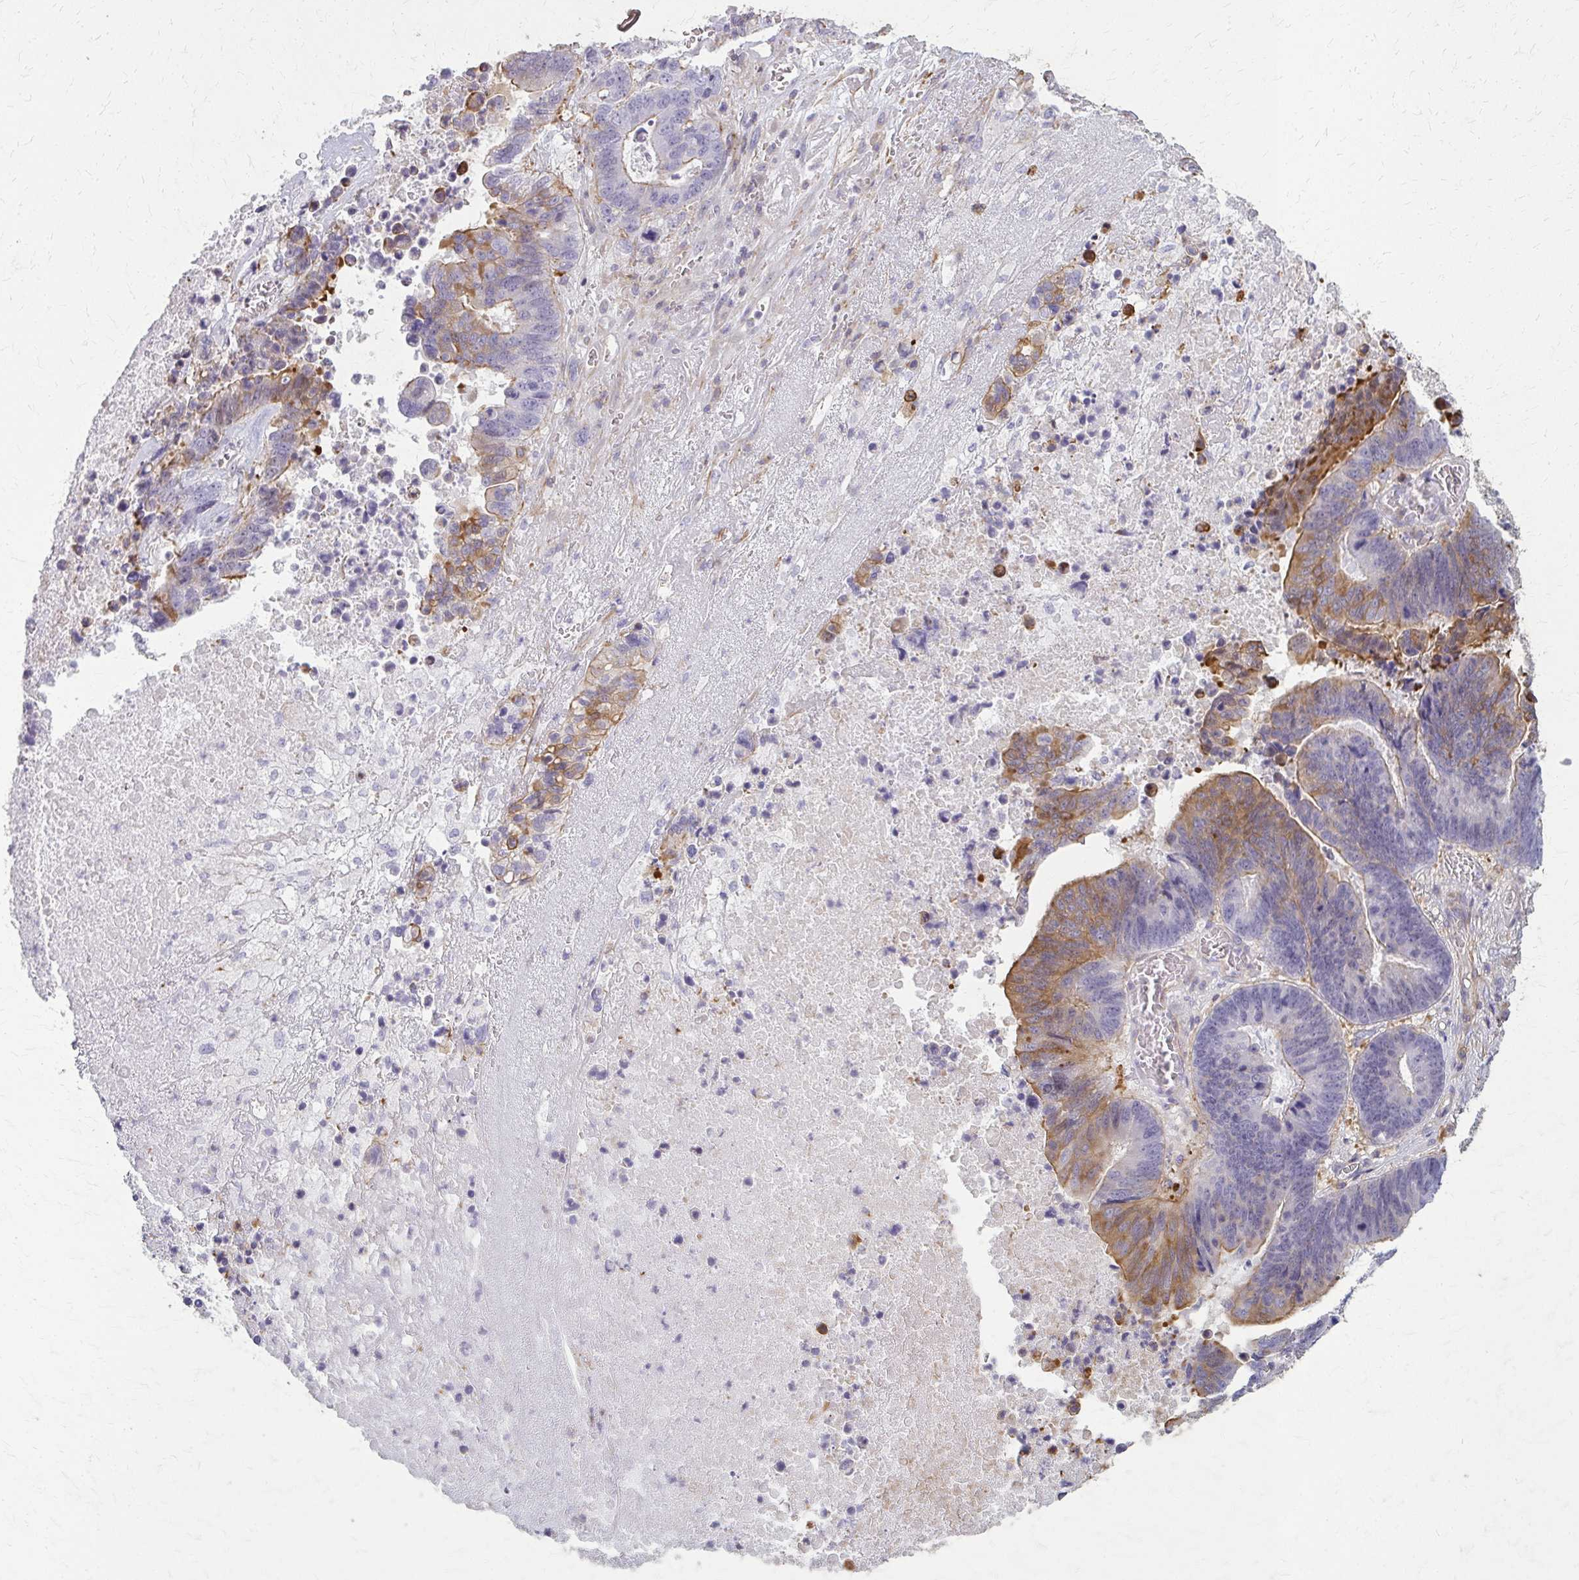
{"staining": {"intensity": "moderate", "quantity": "<25%", "location": "cytoplasmic/membranous"}, "tissue": "lung cancer", "cell_type": "Tumor cells", "image_type": "cancer", "snomed": [{"axis": "morphology", "description": "Aneuploidy"}, {"axis": "morphology", "description": "Adenocarcinoma, NOS"}, {"axis": "morphology", "description": "Adenocarcinoma primary or metastatic"}, {"axis": "topography", "description": "Lung"}], "caption": "This photomicrograph reveals immunohistochemistry (IHC) staining of lung cancer (adenocarcinoma primary or metastatic), with low moderate cytoplasmic/membranous staining in about <25% of tumor cells.", "gene": "TENM4", "patient": {"sex": "female", "age": 75}}